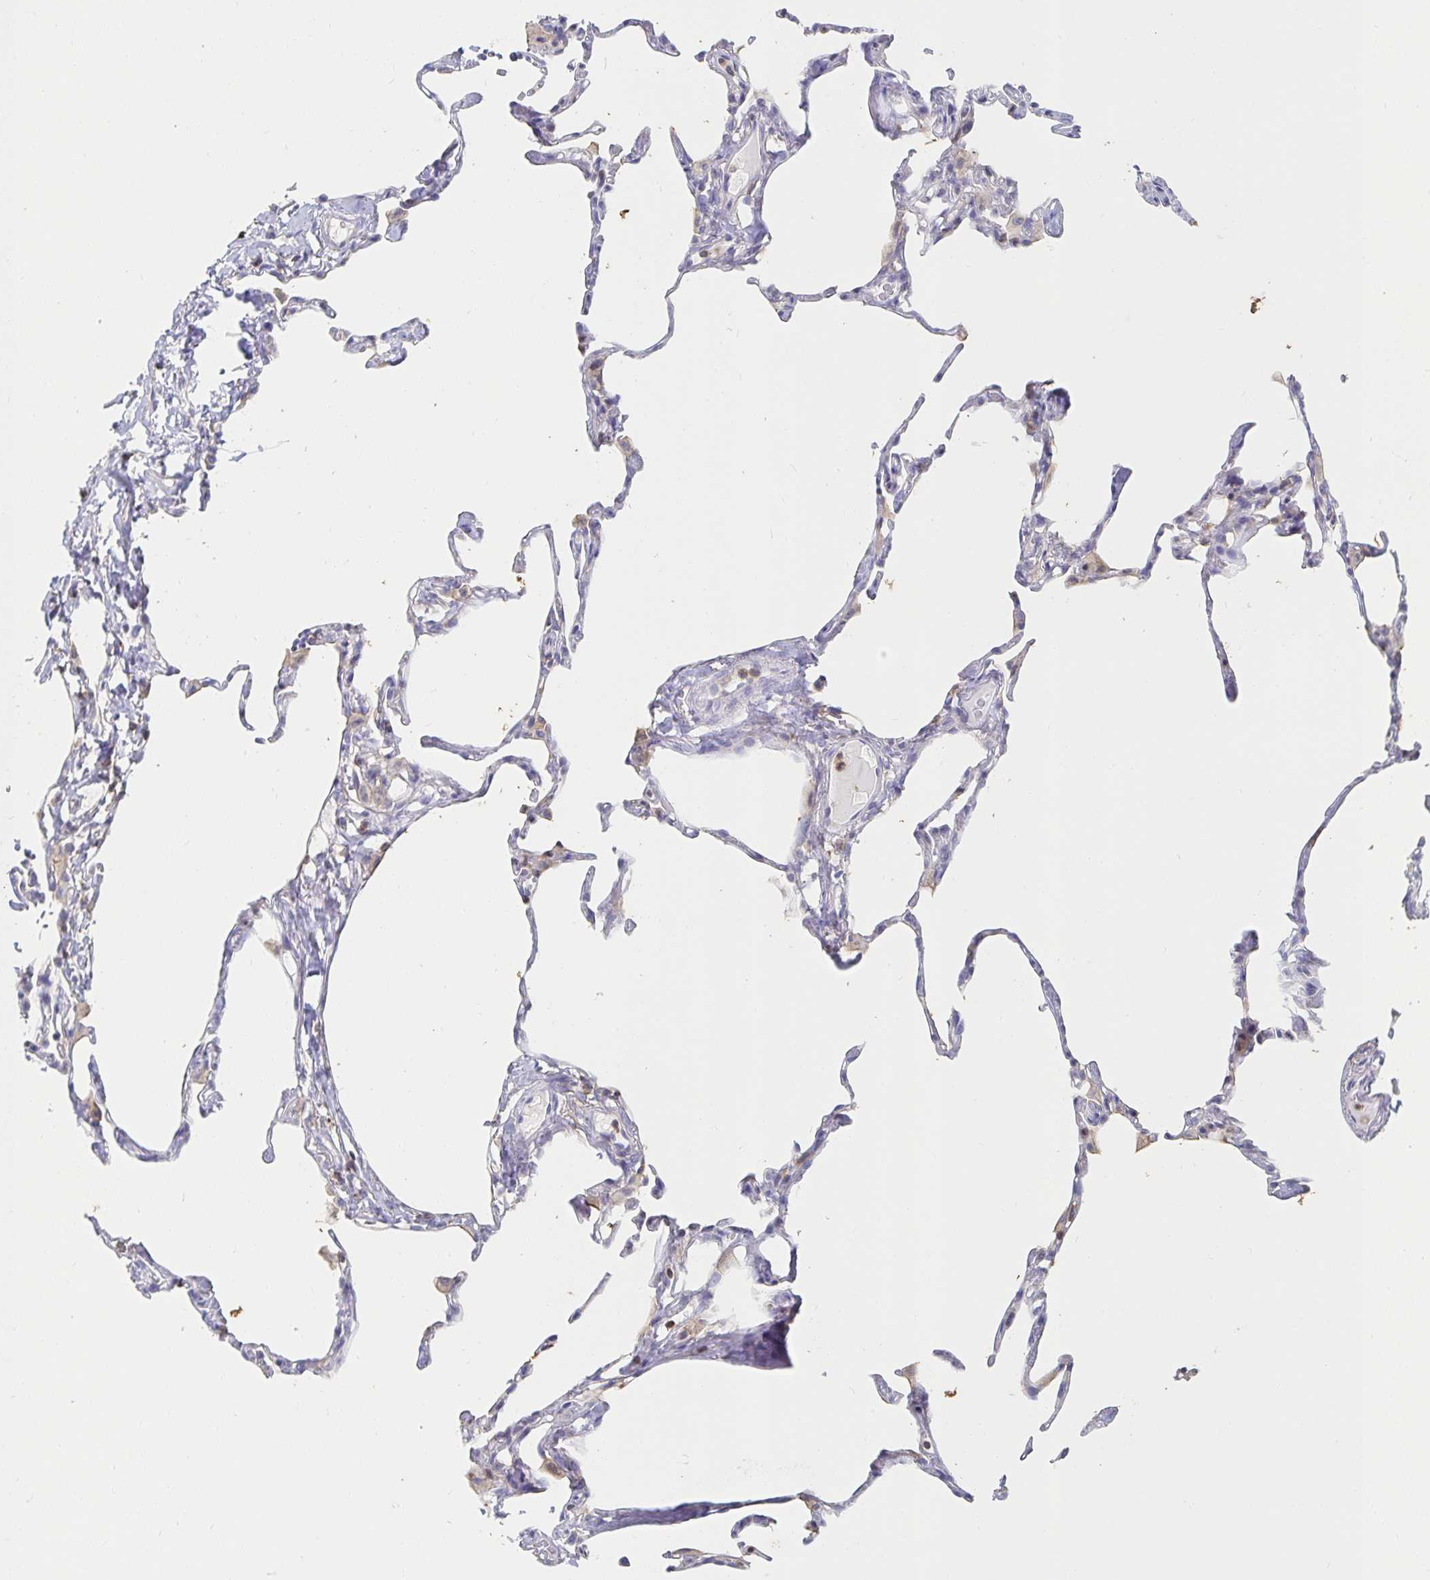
{"staining": {"intensity": "negative", "quantity": "none", "location": "none"}, "tissue": "lung", "cell_type": "Alveolar cells", "image_type": "normal", "snomed": [{"axis": "morphology", "description": "Normal tissue, NOS"}, {"axis": "topography", "description": "Lung"}], "caption": "High magnification brightfield microscopy of benign lung stained with DAB (3,3'-diaminobenzidine) (brown) and counterstained with hematoxylin (blue): alveolar cells show no significant expression. (Brightfield microscopy of DAB (3,3'-diaminobenzidine) IHC at high magnification).", "gene": "PIK3CD", "patient": {"sex": "male", "age": 65}}